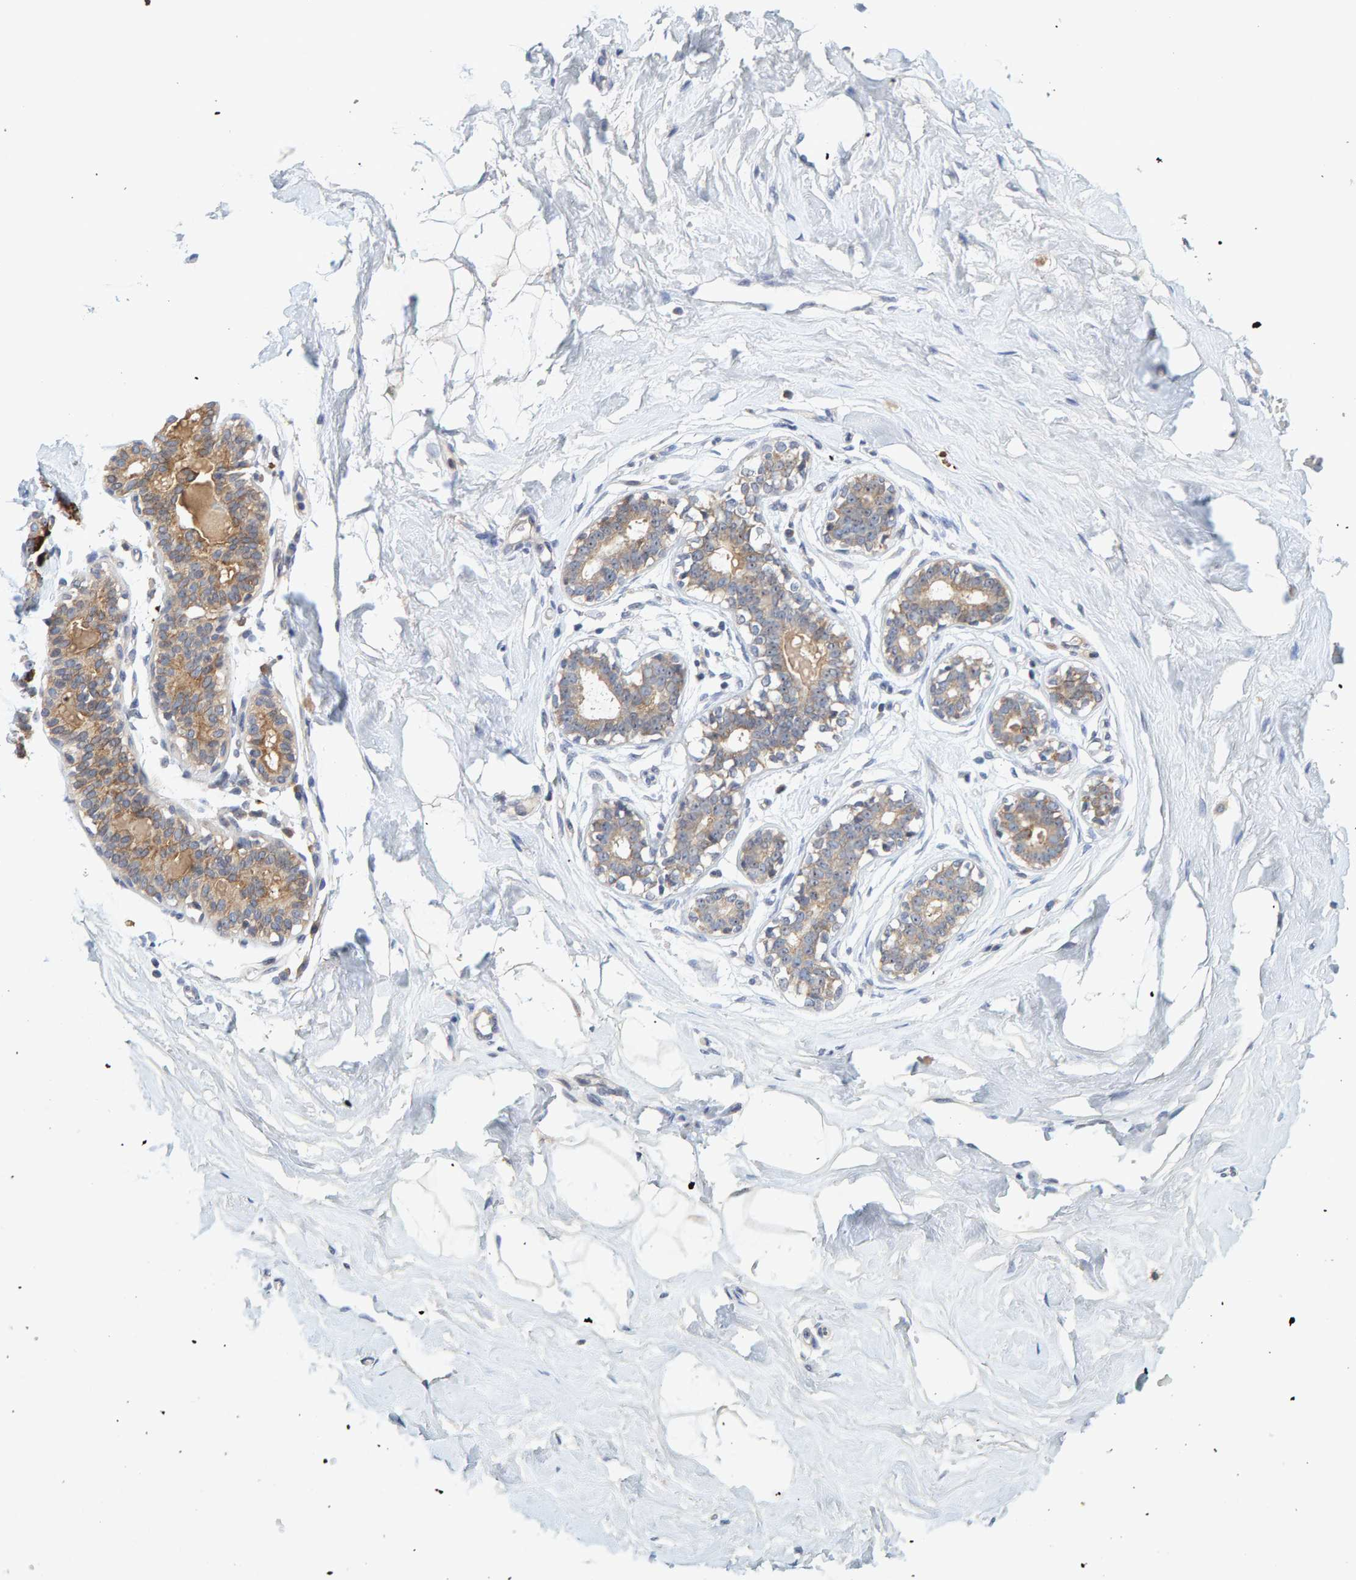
{"staining": {"intensity": "weak", "quantity": ">75%", "location": "cytoplasmic/membranous"}, "tissue": "breast", "cell_type": "Adipocytes", "image_type": "normal", "snomed": [{"axis": "morphology", "description": "Normal tissue, NOS"}, {"axis": "topography", "description": "Breast"}], "caption": "IHC (DAB) staining of normal human breast displays weak cytoplasmic/membranous protein staining in about >75% of adipocytes.", "gene": "ZNF77", "patient": {"sex": "female", "age": 23}}